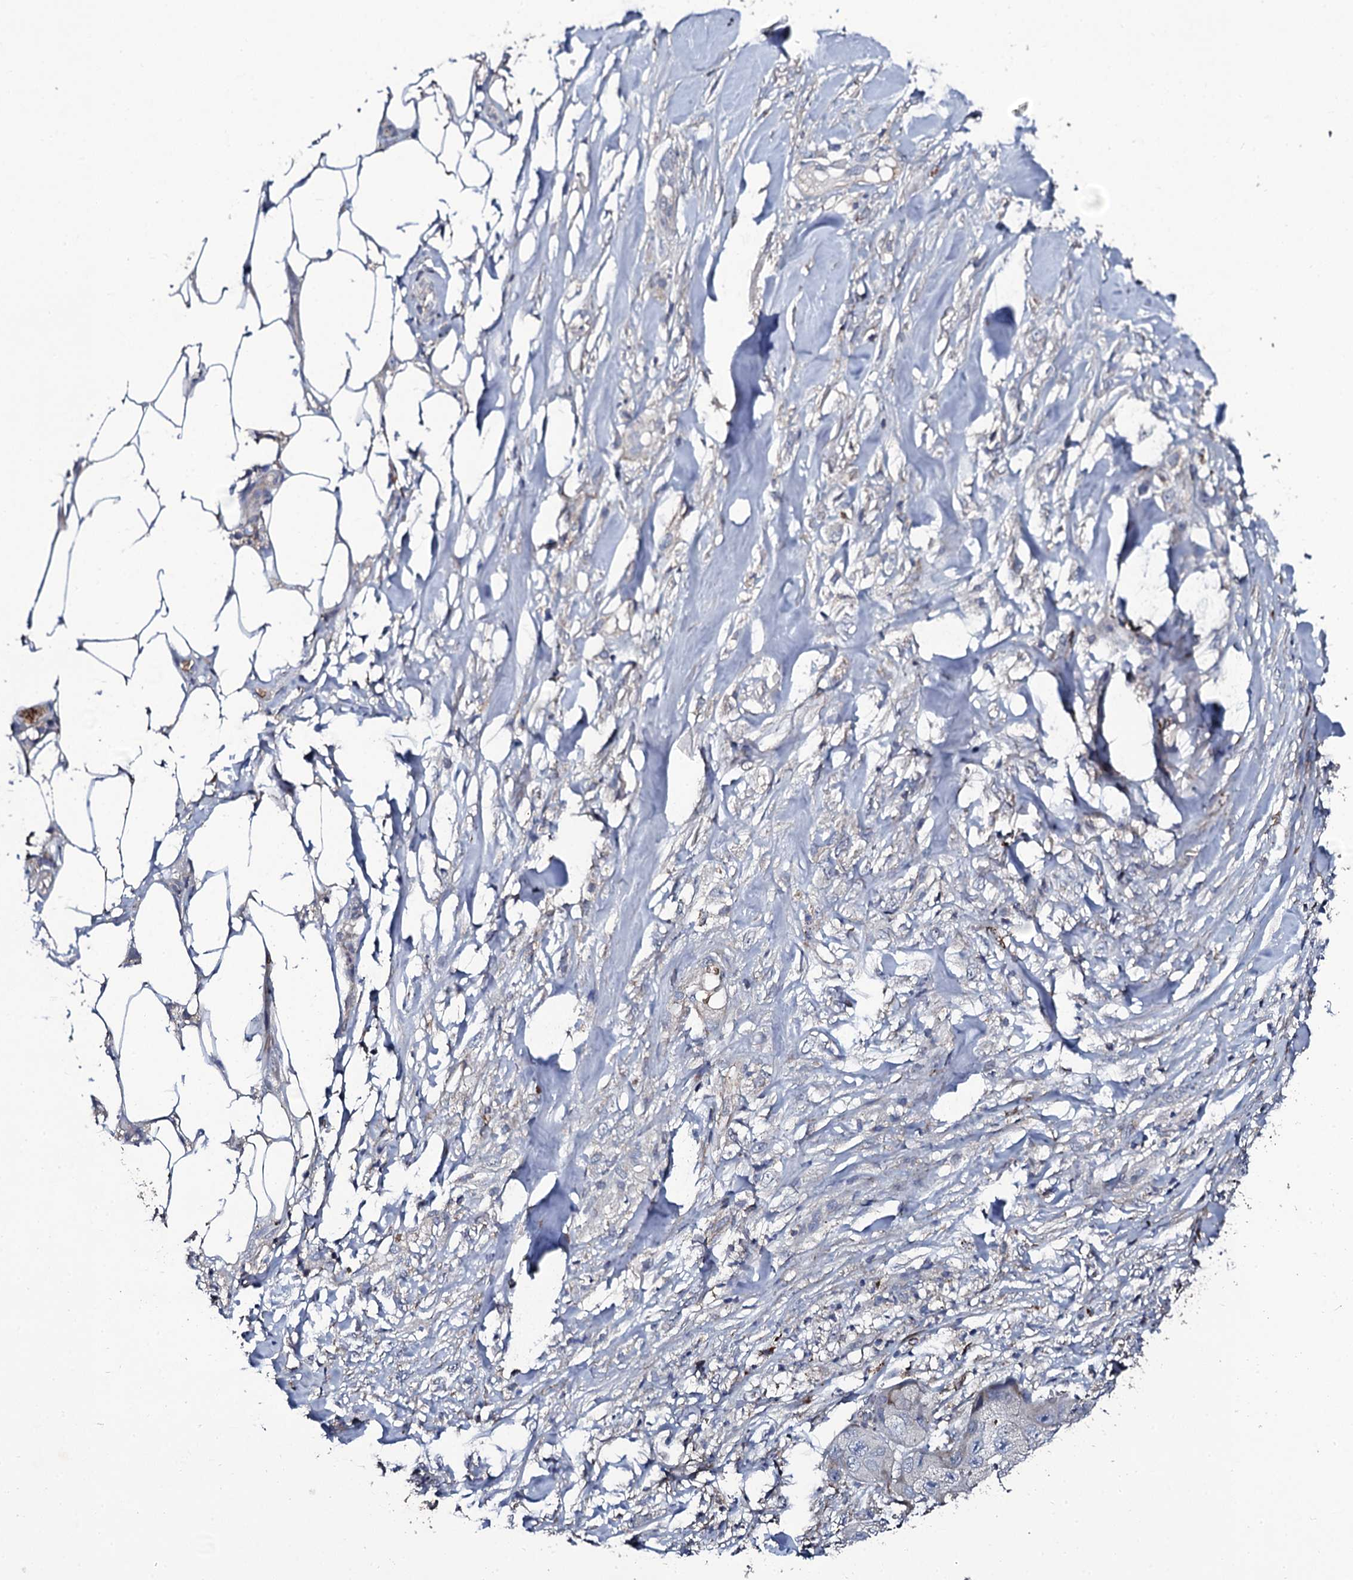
{"staining": {"intensity": "negative", "quantity": "none", "location": "none"}, "tissue": "skin cancer", "cell_type": "Tumor cells", "image_type": "cancer", "snomed": [{"axis": "morphology", "description": "Squamous cell carcinoma, NOS"}, {"axis": "topography", "description": "Skin"}, {"axis": "topography", "description": "Subcutis"}], "caption": "Tumor cells are negative for brown protein staining in skin cancer.", "gene": "LRRC28", "patient": {"sex": "male", "age": 73}}